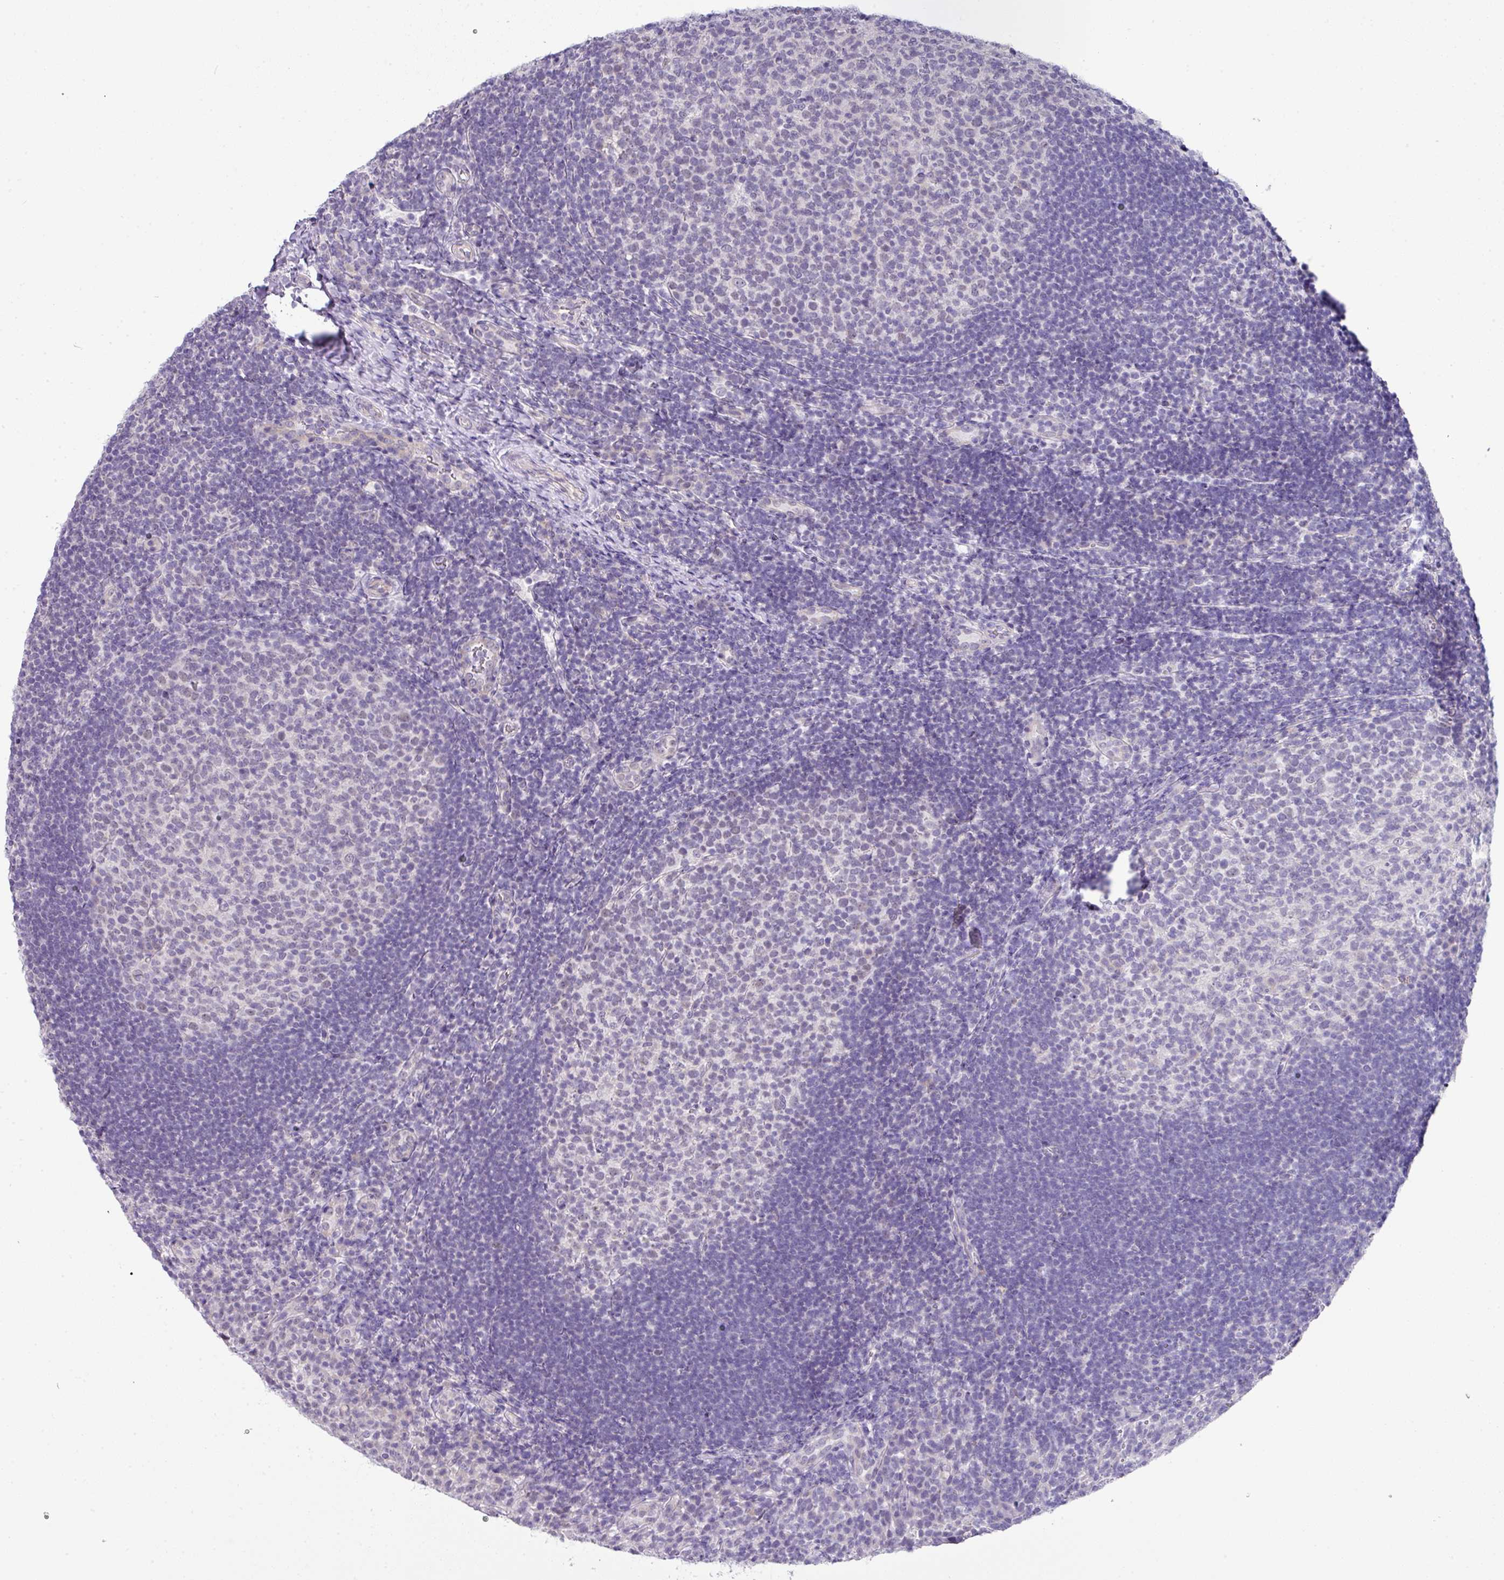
{"staining": {"intensity": "negative", "quantity": "none", "location": "none"}, "tissue": "tonsil", "cell_type": "Germinal center cells", "image_type": "normal", "snomed": [{"axis": "morphology", "description": "Normal tissue, NOS"}, {"axis": "topography", "description": "Tonsil"}], "caption": "Tonsil stained for a protein using immunohistochemistry demonstrates no positivity germinal center cells.", "gene": "GCG", "patient": {"sex": "female", "age": 10}}